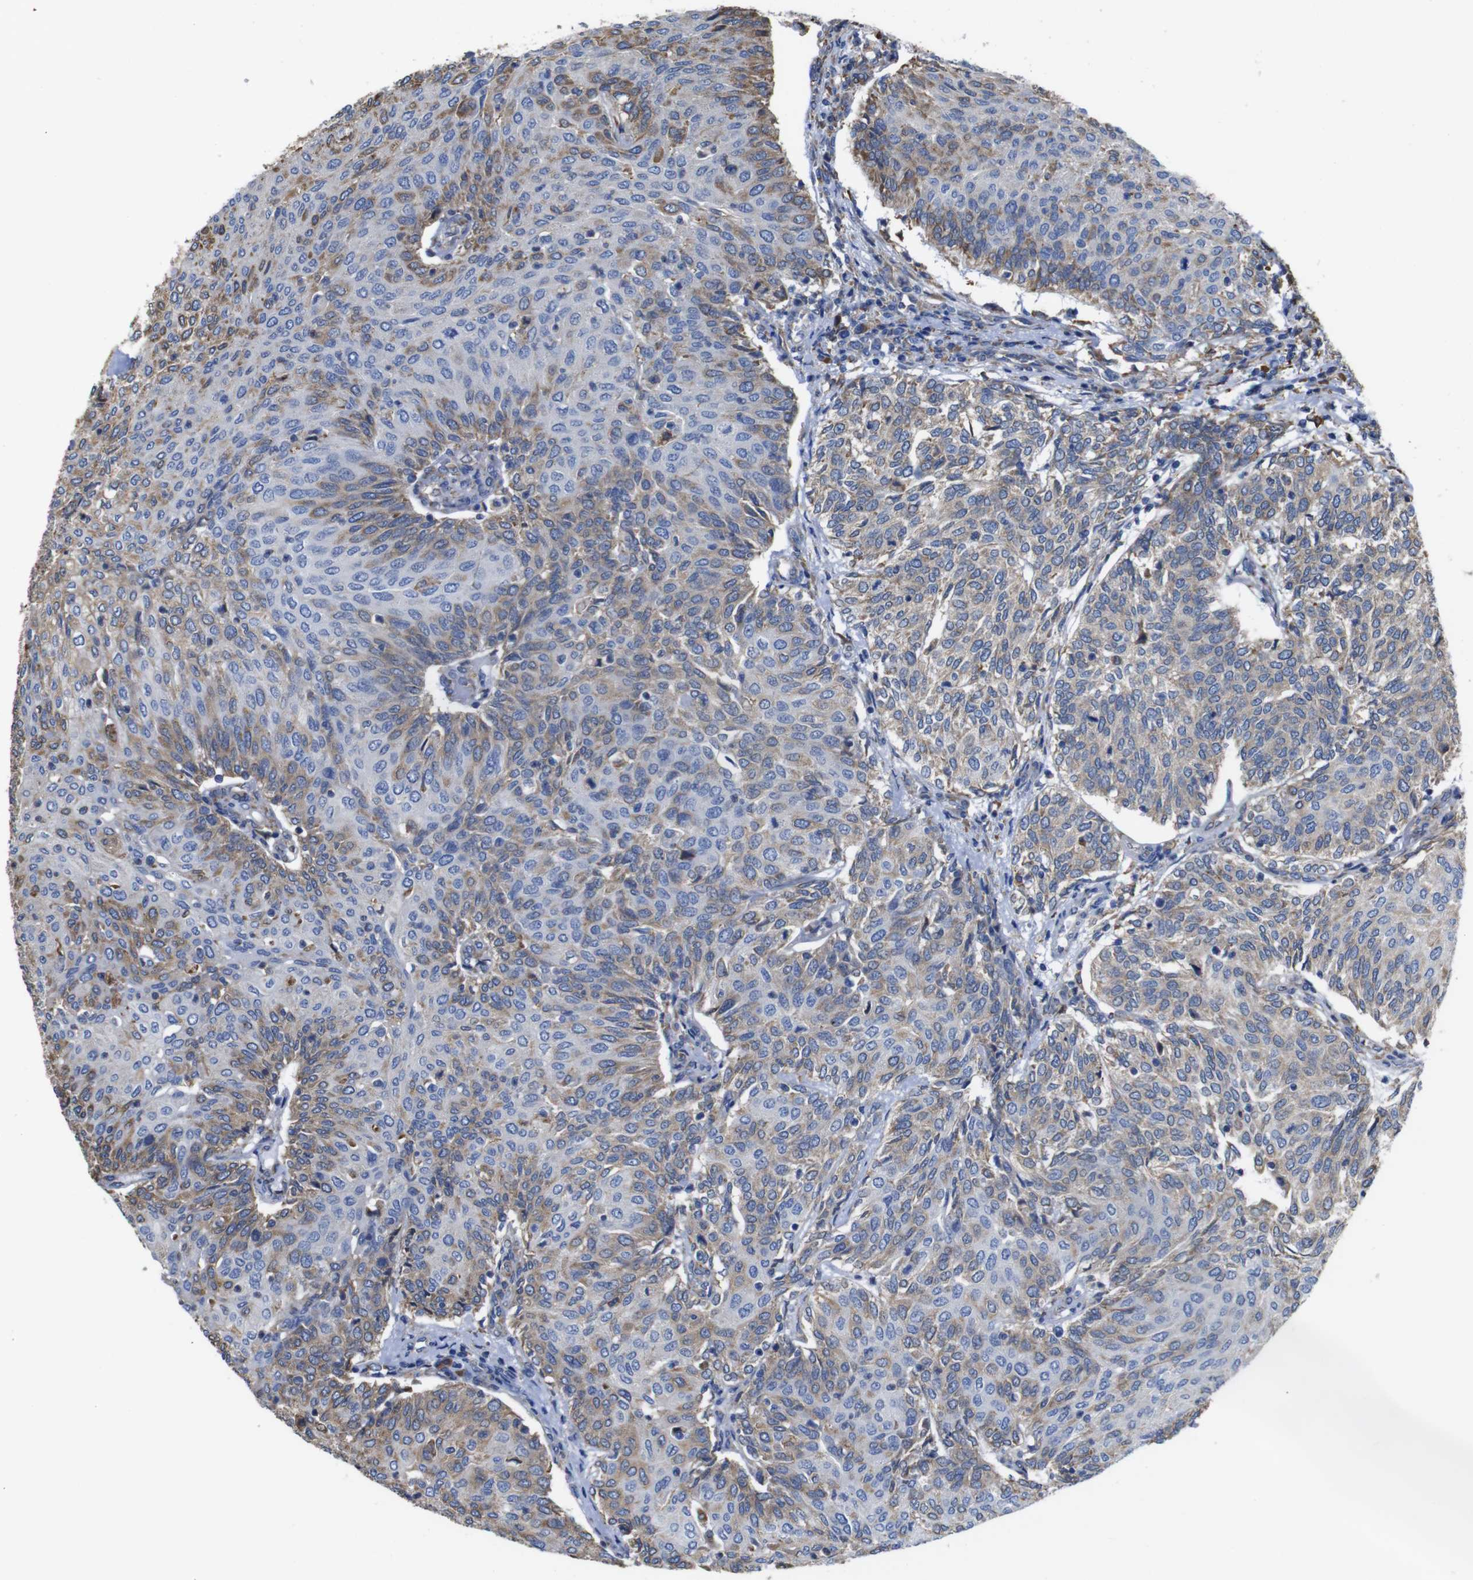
{"staining": {"intensity": "weak", "quantity": "25%-75%", "location": "cytoplasmic/membranous"}, "tissue": "urothelial cancer", "cell_type": "Tumor cells", "image_type": "cancer", "snomed": [{"axis": "morphology", "description": "Urothelial carcinoma, Low grade"}, {"axis": "topography", "description": "Urinary bladder"}], "caption": "Human urothelial cancer stained for a protein (brown) exhibits weak cytoplasmic/membranous positive positivity in approximately 25%-75% of tumor cells.", "gene": "PPIB", "patient": {"sex": "female", "age": 79}}